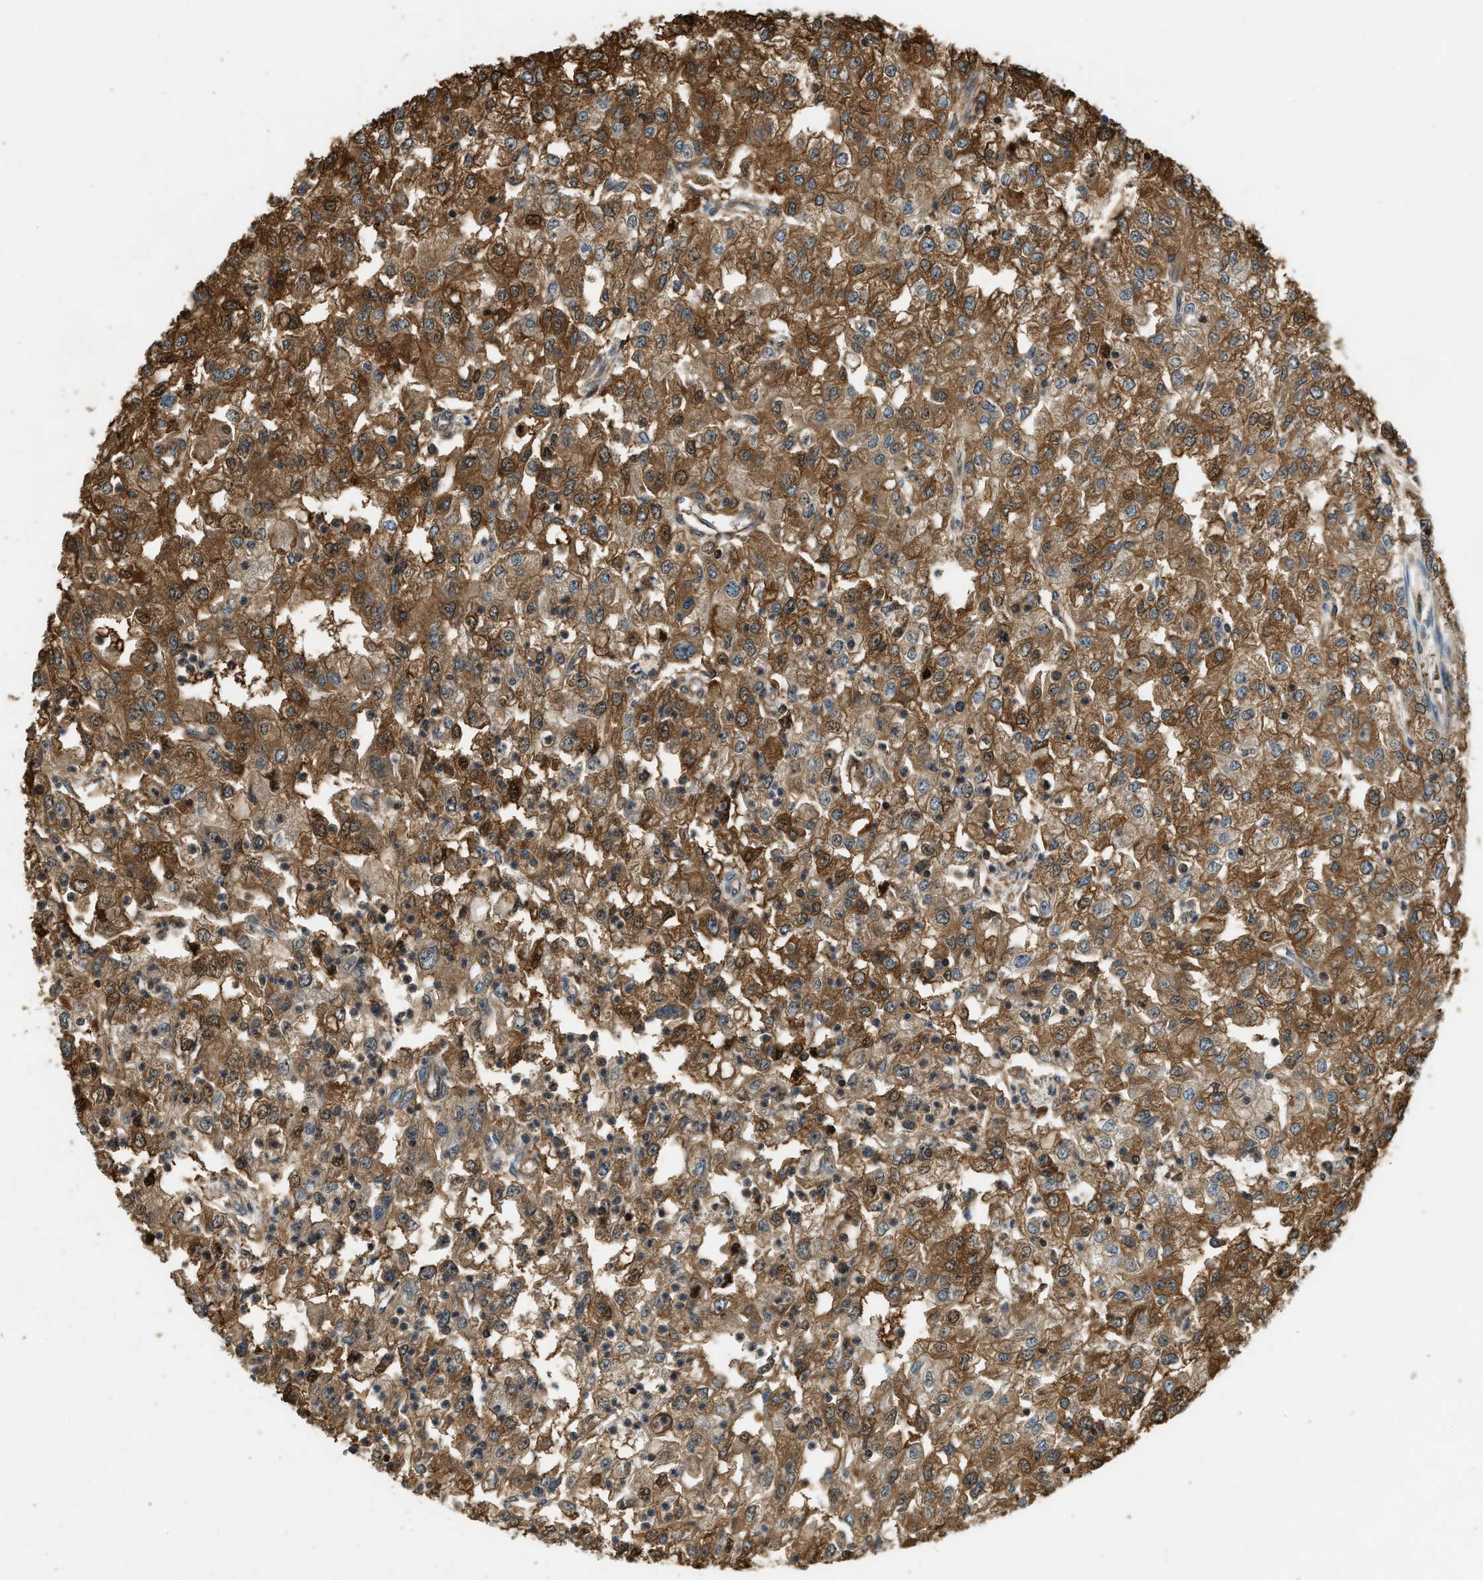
{"staining": {"intensity": "moderate", "quantity": ">75%", "location": "cytoplasmic/membranous"}, "tissue": "renal cancer", "cell_type": "Tumor cells", "image_type": "cancer", "snomed": [{"axis": "morphology", "description": "Adenocarcinoma, NOS"}, {"axis": "topography", "description": "Kidney"}], "caption": "Protein expression analysis of renal cancer (adenocarcinoma) displays moderate cytoplasmic/membranous expression in about >75% of tumor cells.", "gene": "YARS1", "patient": {"sex": "female", "age": 54}}